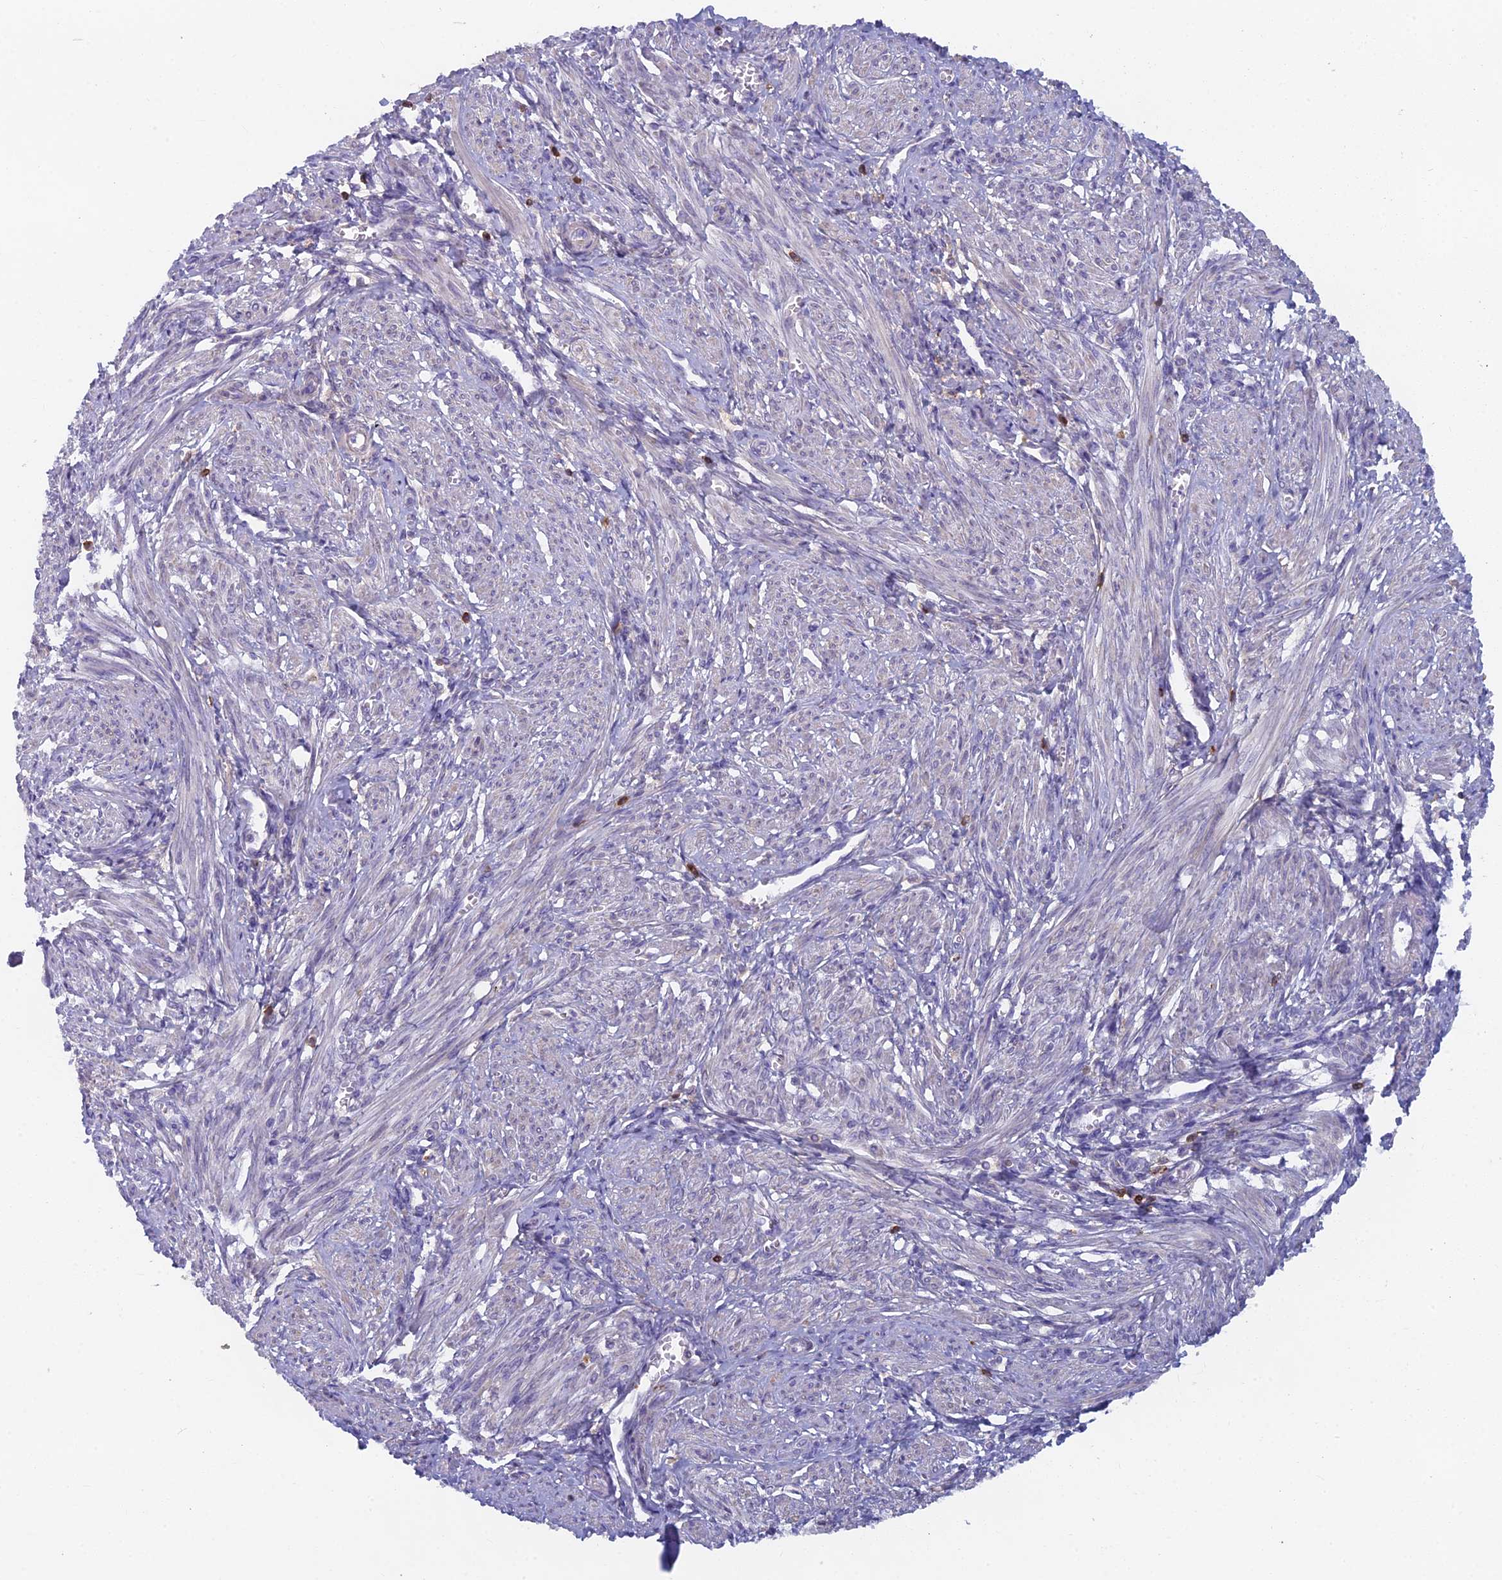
{"staining": {"intensity": "weak", "quantity": "<25%", "location": "cytoplasmic/membranous"}, "tissue": "smooth muscle", "cell_type": "Smooth muscle cells", "image_type": "normal", "snomed": [{"axis": "morphology", "description": "Normal tissue, NOS"}, {"axis": "topography", "description": "Smooth muscle"}], "caption": "Protein analysis of normal smooth muscle reveals no significant staining in smooth muscle cells.", "gene": "ABI3BP", "patient": {"sex": "female", "age": 39}}